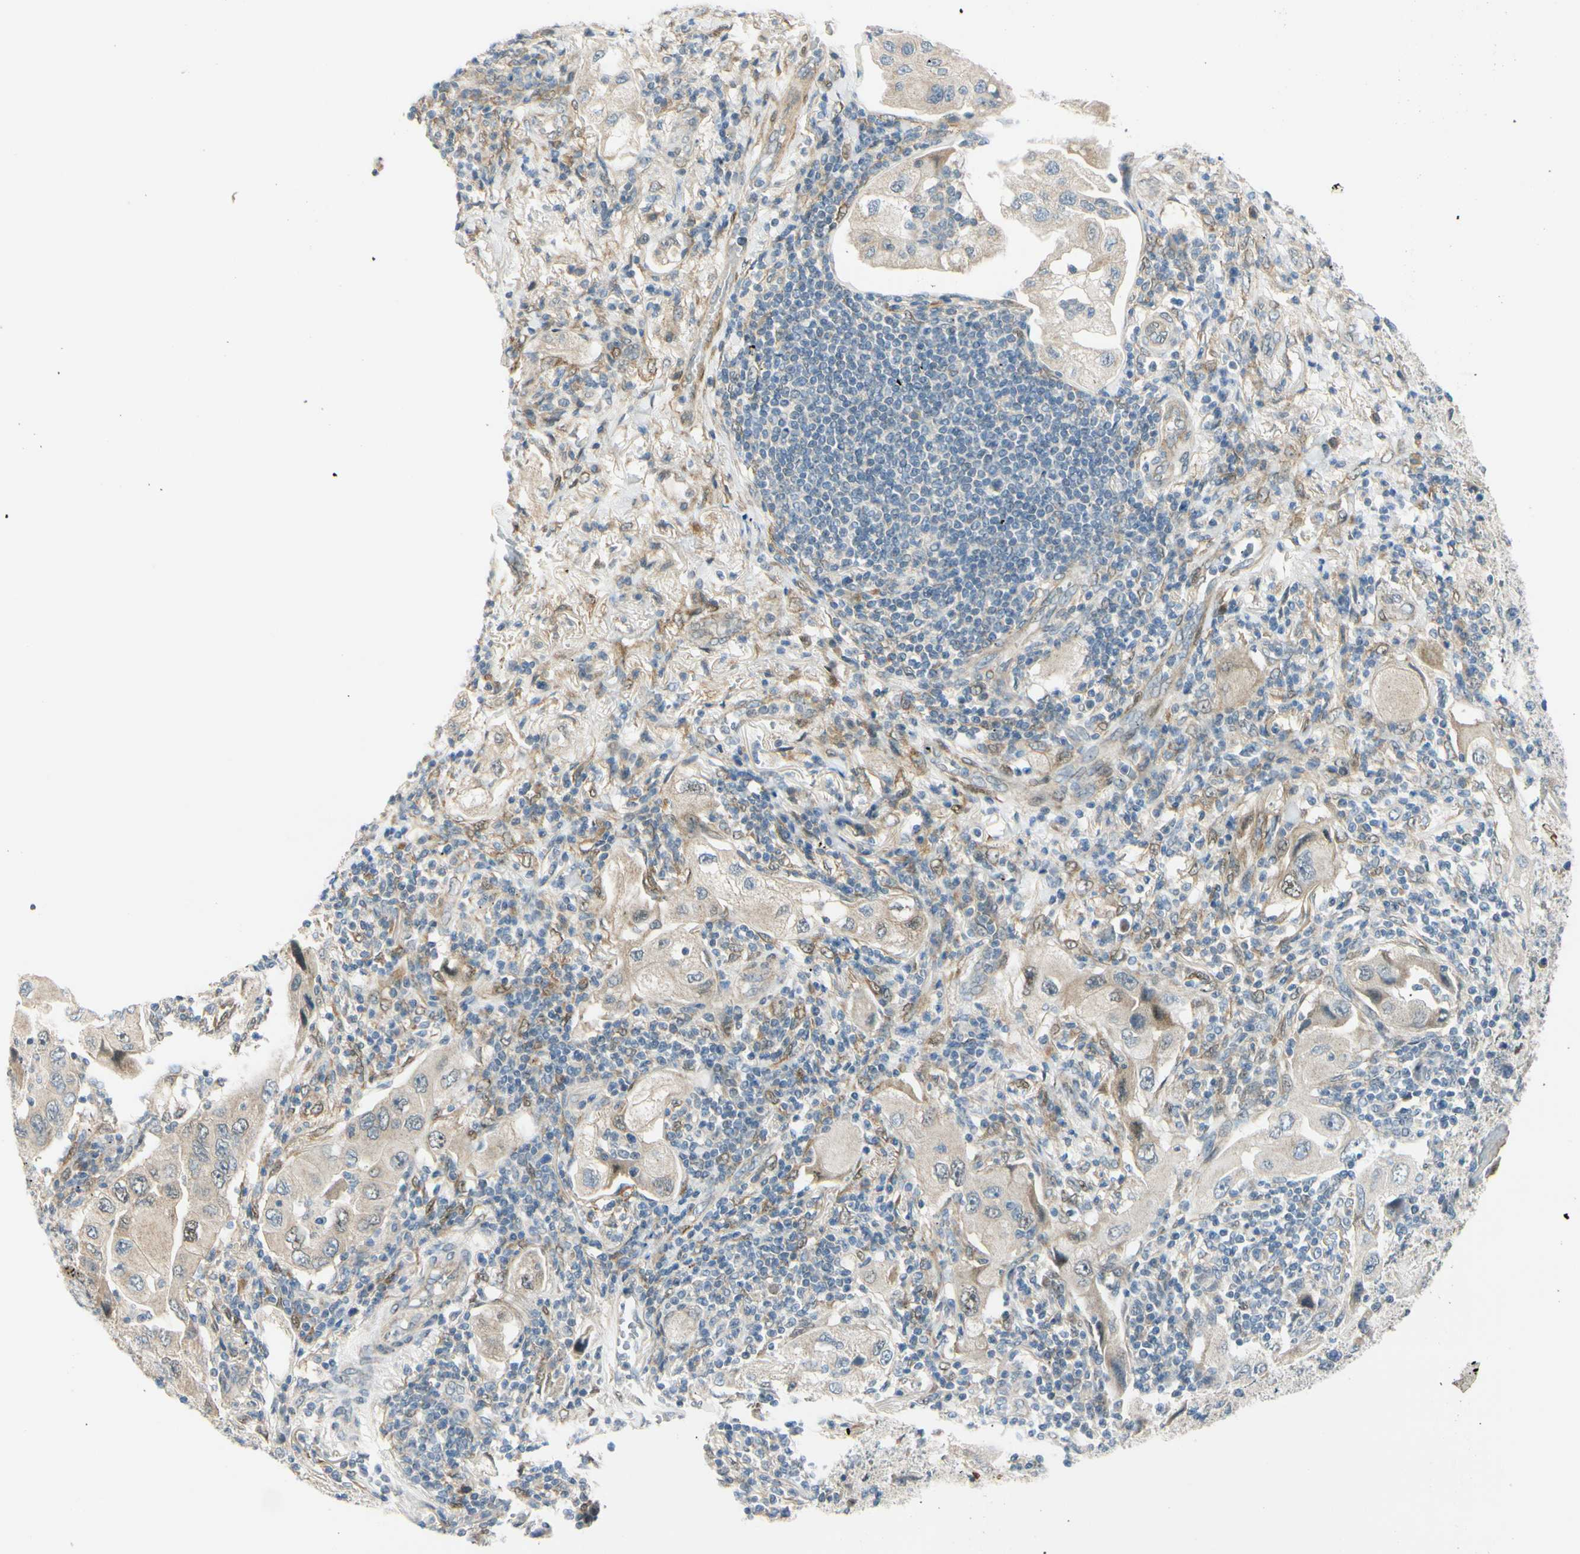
{"staining": {"intensity": "weak", "quantity": "<25%", "location": "cytoplasmic/membranous"}, "tissue": "lung cancer", "cell_type": "Tumor cells", "image_type": "cancer", "snomed": [{"axis": "morphology", "description": "Adenocarcinoma, NOS"}, {"axis": "topography", "description": "Lung"}], "caption": "A photomicrograph of human lung cancer (adenocarcinoma) is negative for staining in tumor cells.", "gene": "FHL2", "patient": {"sex": "female", "age": 65}}